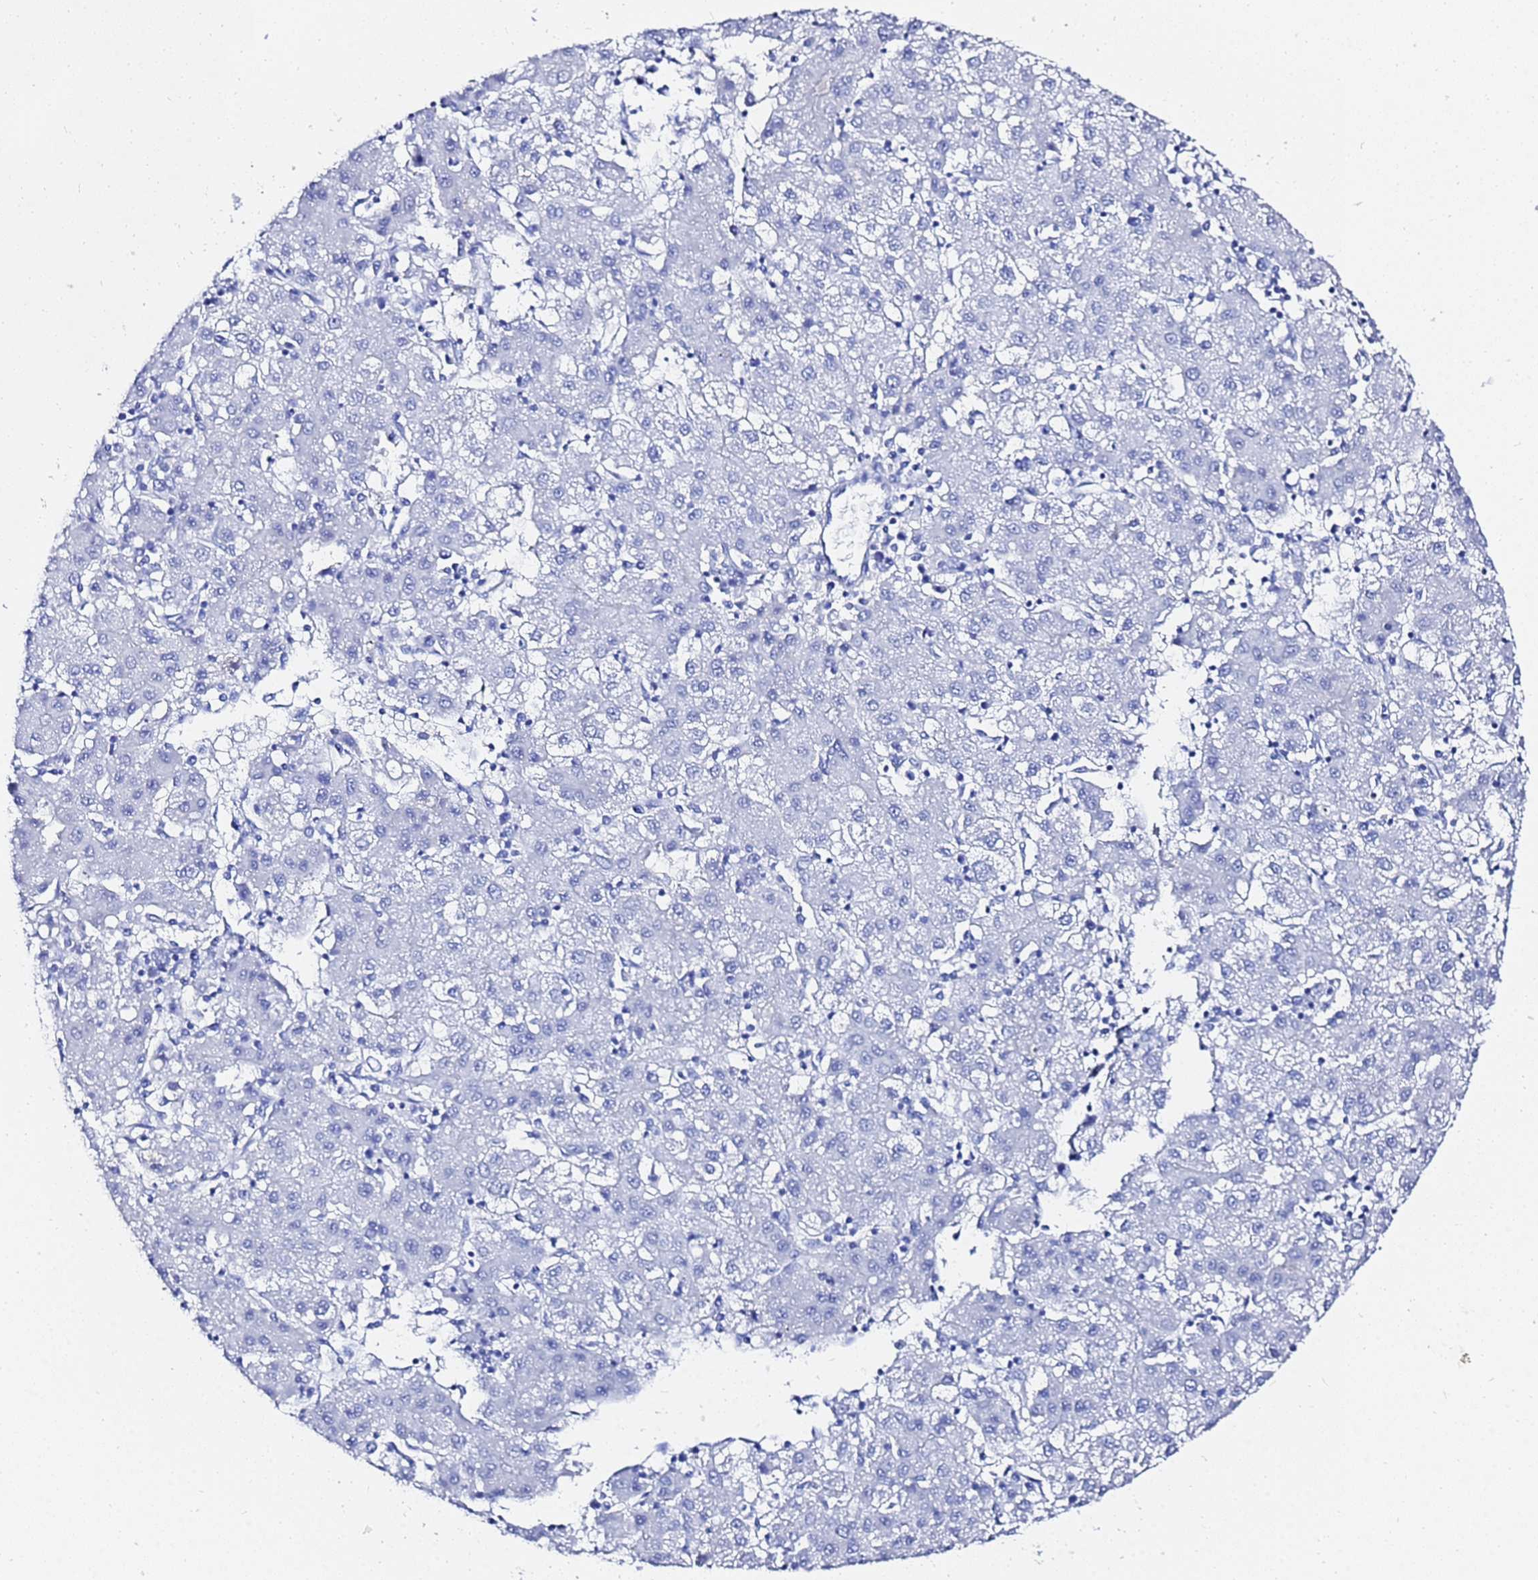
{"staining": {"intensity": "negative", "quantity": "none", "location": "none"}, "tissue": "liver cancer", "cell_type": "Tumor cells", "image_type": "cancer", "snomed": [{"axis": "morphology", "description": "Carcinoma, Hepatocellular, NOS"}, {"axis": "topography", "description": "Liver"}], "caption": "An immunohistochemistry image of liver cancer (hepatocellular carcinoma) is shown. There is no staining in tumor cells of liver cancer (hepatocellular carcinoma). (Stains: DAB (3,3'-diaminobenzidine) immunohistochemistry (IHC) with hematoxylin counter stain, Microscopy: brightfield microscopy at high magnification).", "gene": "GGT1", "patient": {"sex": "male", "age": 72}}